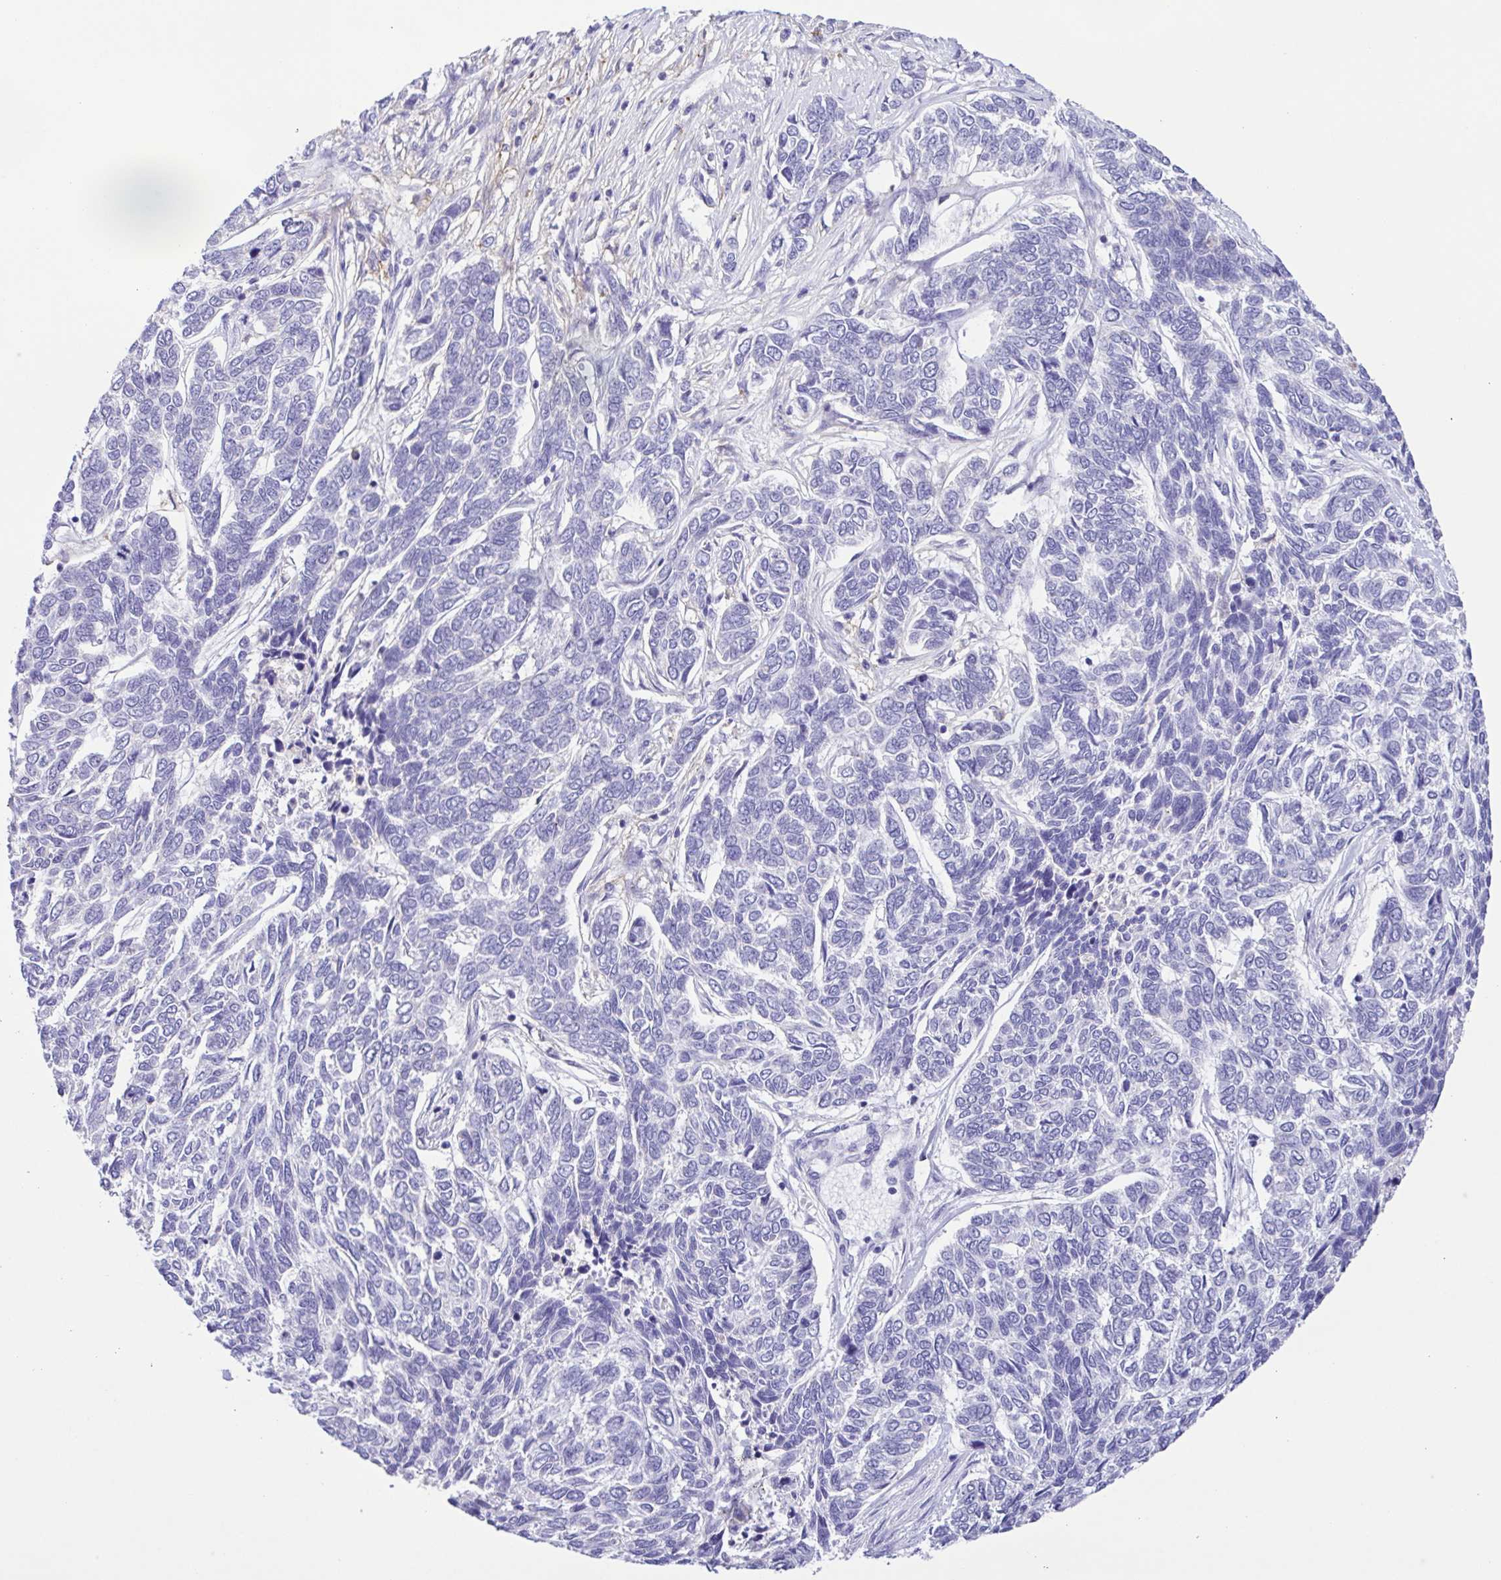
{"staining": {"intensity": "negative", "quantity": "none", "location": "none"}, "tissue": "skin cancer", "cell_type": "Tumor cells", "image_type": "cancer", "snomed": [{"axis": "morphology", "description": "Basal cell carcinoma"}, {"axis": "topography", "description": "Skin"}], "caption": "Basal cell carcinoma (skin) stained for a protein using immunohistochemistry reveals no staining tumor cells.", "gene": "CD72", "patient": {"sex": "female", "age": 65}}